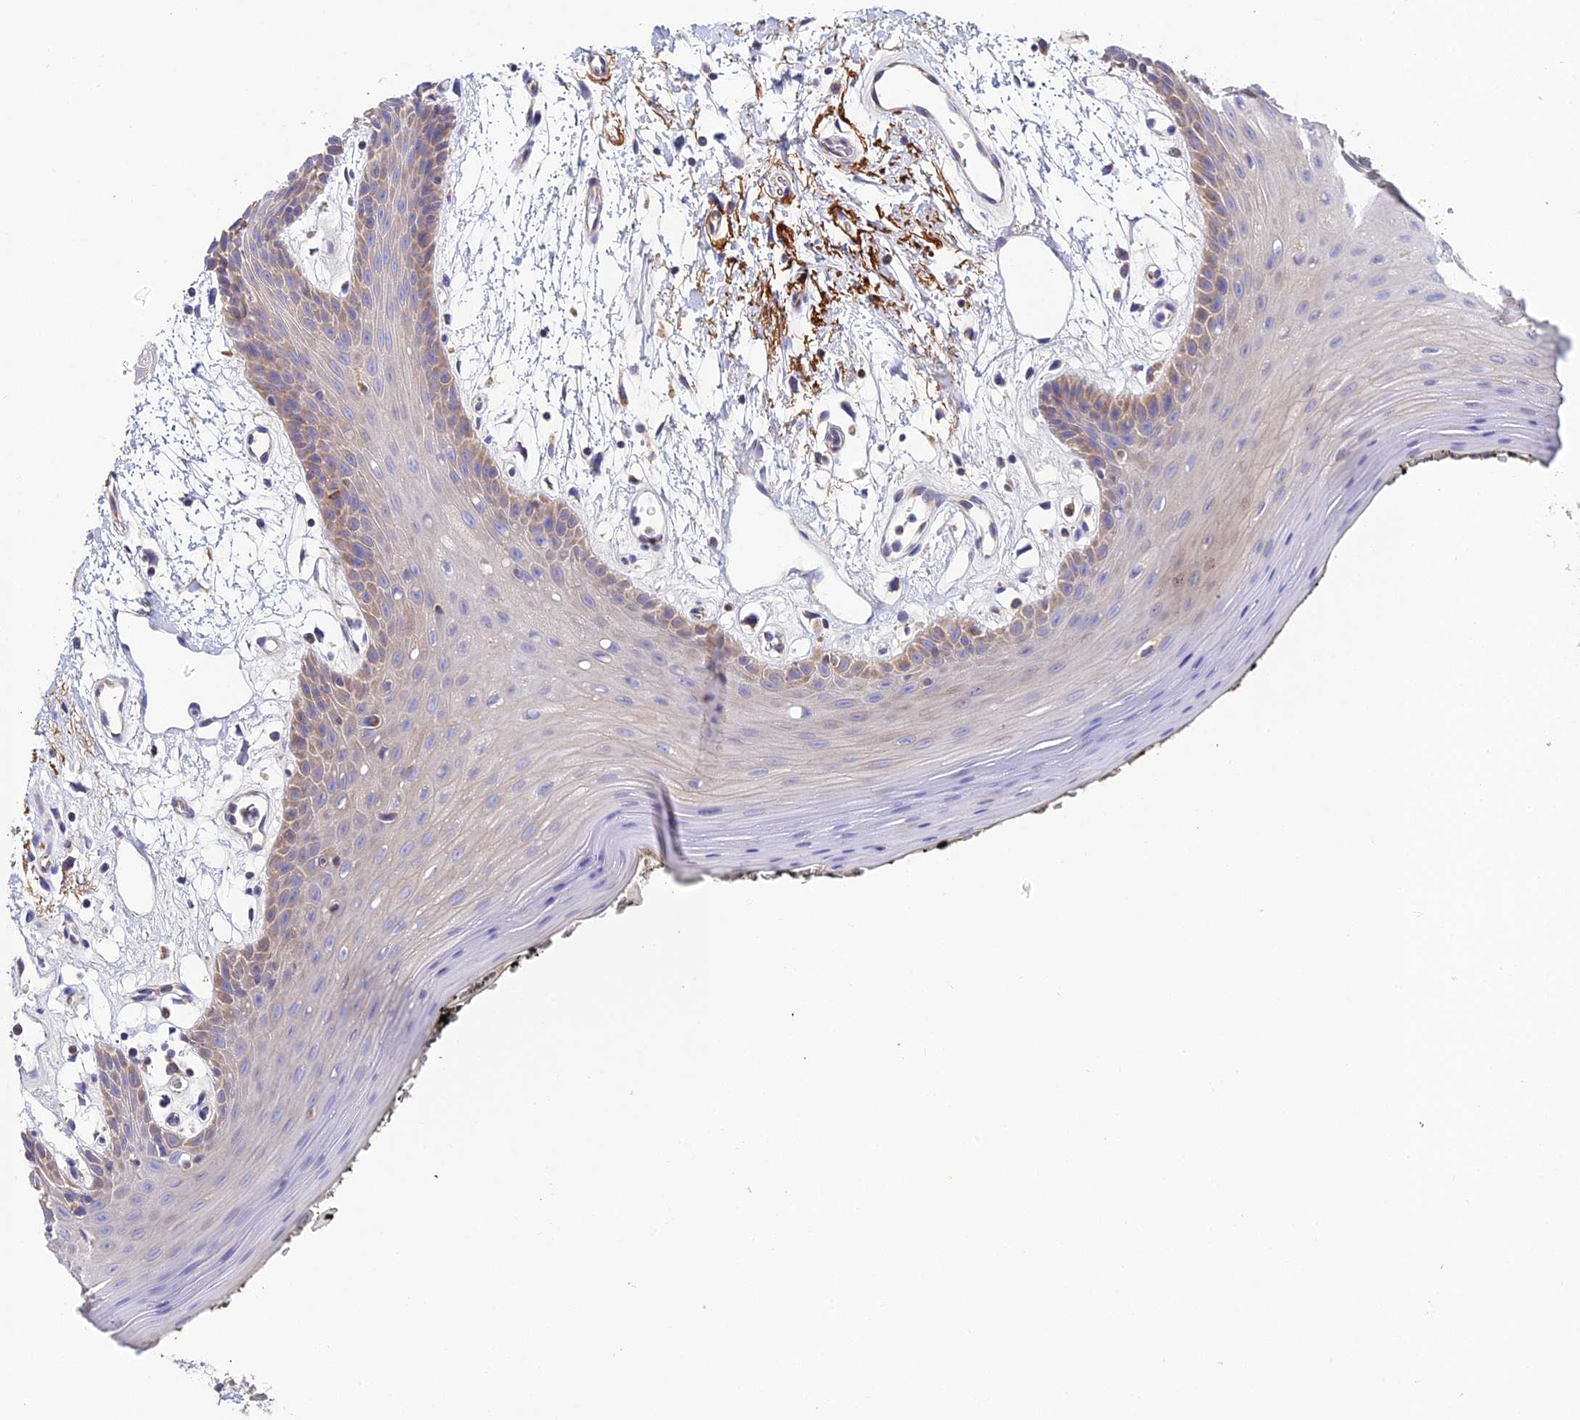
{"staining": {"intensity": "weak", "quantity": "25%-75%", "location": "cytoplasmic/membranous"}, "tissue": "oral mucosa", "cell_type": "Squamous epithelial cells", "image_type": "normal", "snomed": [{"axis": "morphology", "description": "Normal tissue, NOS"}, {"axis": "topography", "description": "Oral tissue"}, {"axis": "topography", "description": "Tounge, NOS"}], "caption": "Immunohistochemistry (IHC) staining of normal oral mucosa, which demonstrates low levels of weak cytoplasmic/membranous staining in about 25%-75% of squamous epithelial cells indicating weak cytoplasmic/membranous protein positivity. The staining was performed using DAB (brown) for protein detection and nuclei were counterstained in hematoxylin (blue).", "gene": "NIPSNAP3A", "patient": {"sex": "female", "age": 59}}